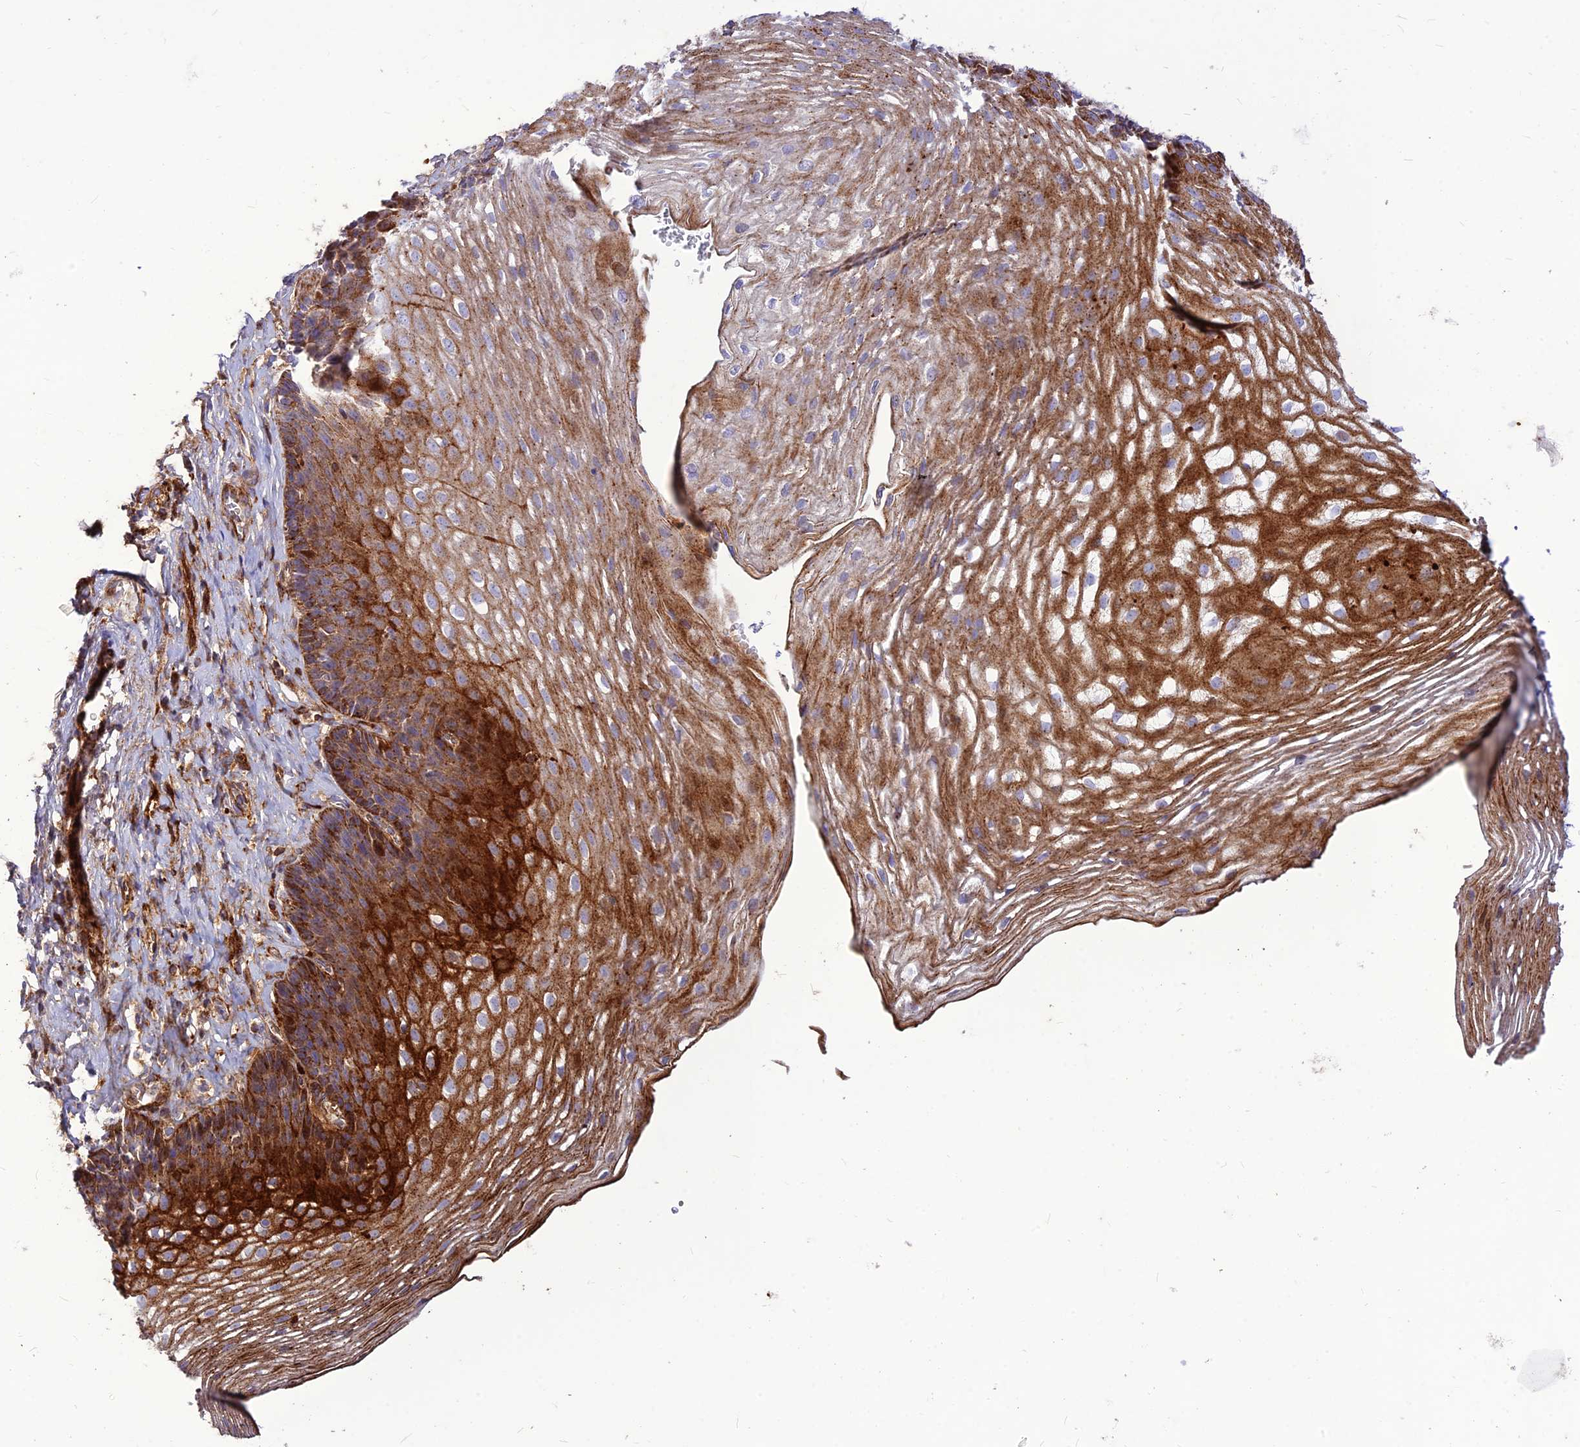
{"staining": {"intensity": "strong", "quantity": "25%-75%", "location": "cytoplasmic/membranous"}, "tissue": "esophagus", "cell_type": "Squamous epithelial cells", "image_type": "normal", "snomed": [{"axis": "morphology", "description": "Normal tissue, NOS"}, {"axis": "topography", "description": "Esophagus"}], "caption": "Unremarkable esophagus was stained to show a protein in brown. There is high levels of strong cytoplasmic/membranous positivity in approximately 25%-75% of squamous epithelial cells.", "gene": "RIMOC1", "patient": {"sex": "female", "age": 66}}